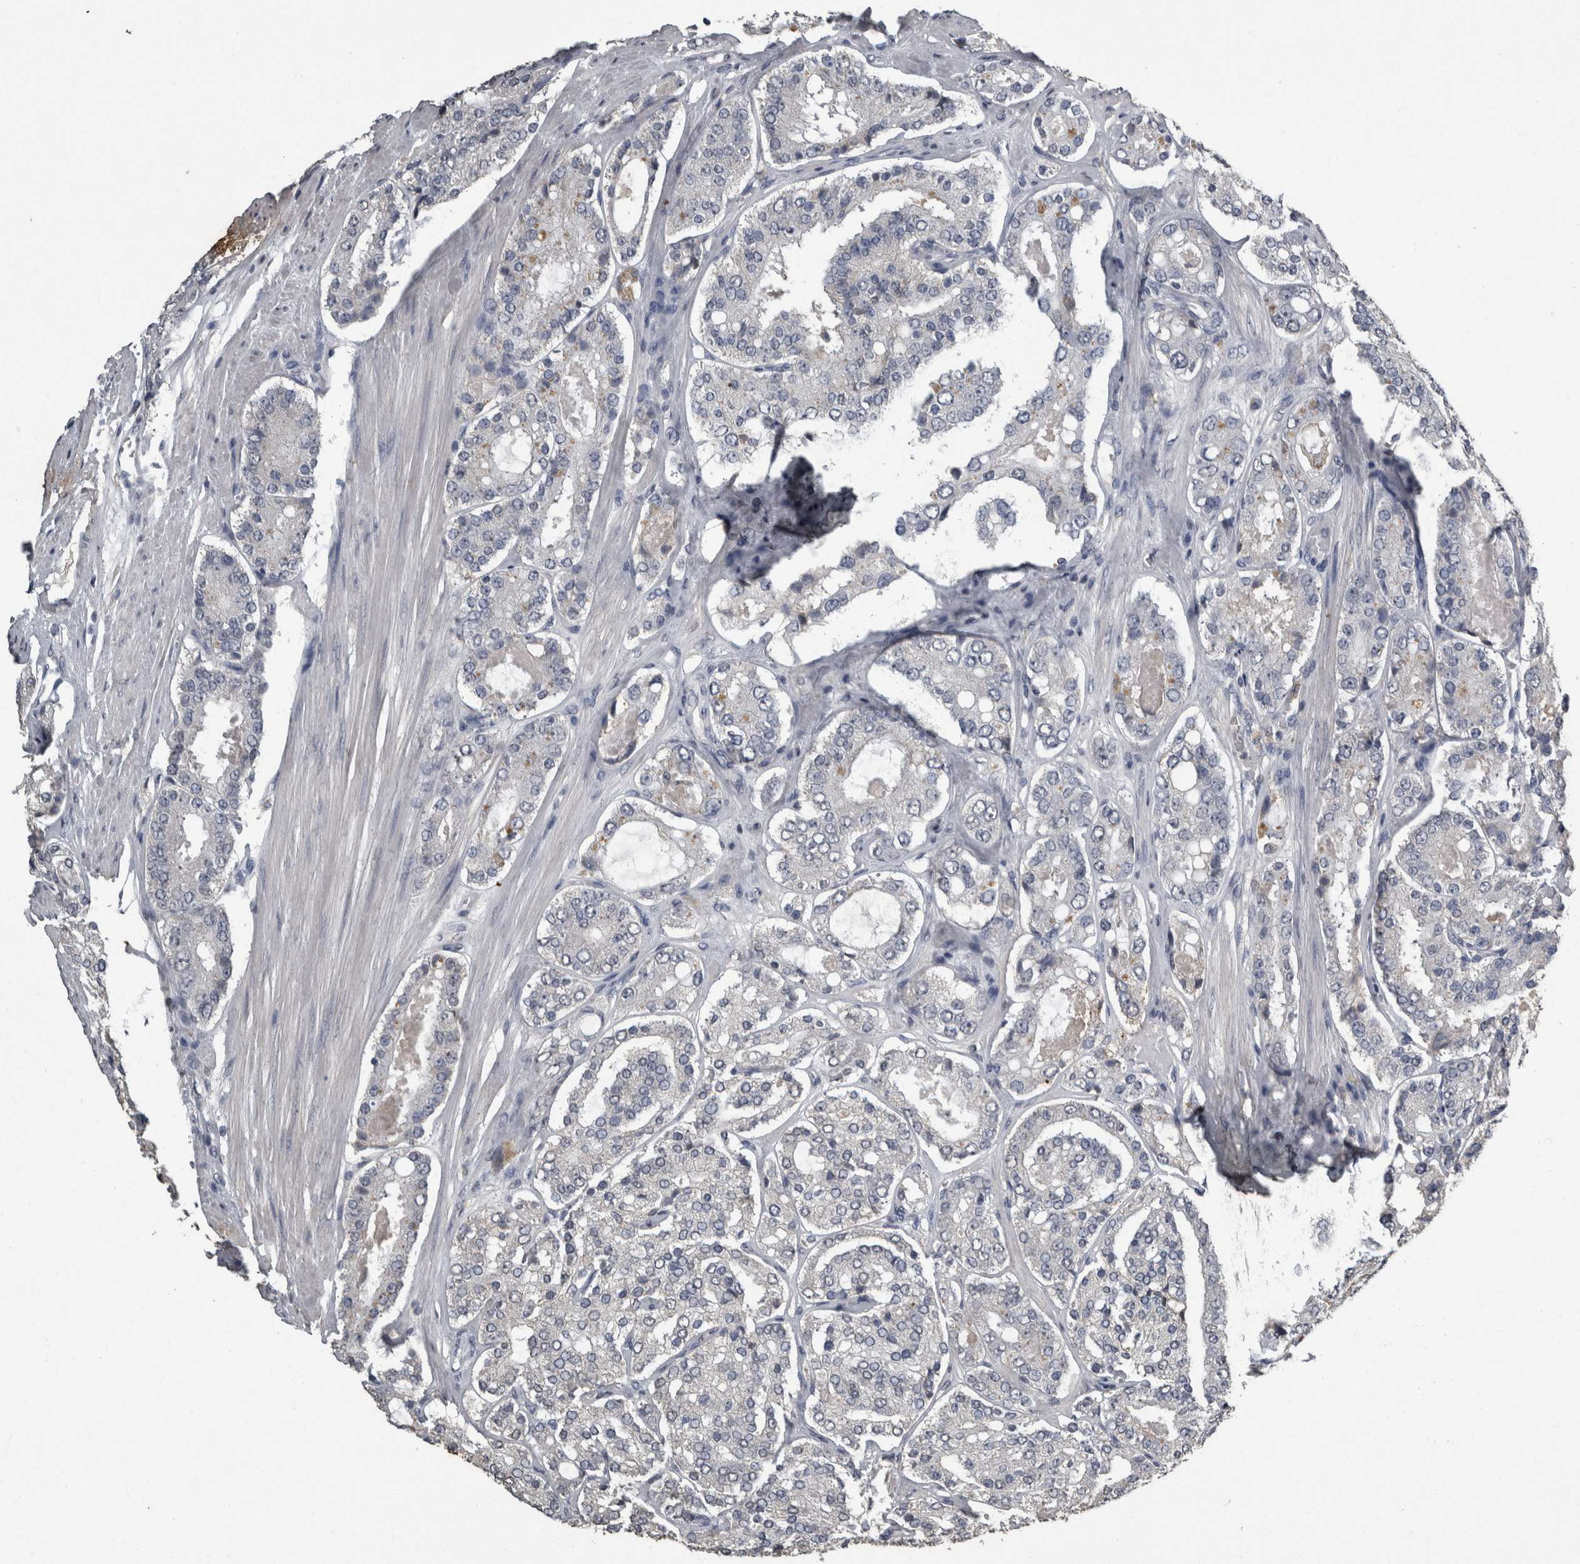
{"staining": {"intensity": "negative", "quantity": "none", "location": "none"}, "tissue": "prostate cancer", "cell_type": "Tumor cells", "image_type": "cancer", "snomed": [{"axis": "morphology", "description": "Adenocarcinoma, High grade"}, {"axis": "topography", "description": "Prostate"}], "caption": "High magnification brightfield microscopy of prostate high-grade adenocarcinoma stained with DAB (brown) and counterstained with hematoxylin (blue): tumor cells show no significant staining.", "gene": "PIK3AP1", "patient": {"sex": "male", "age": 65}}